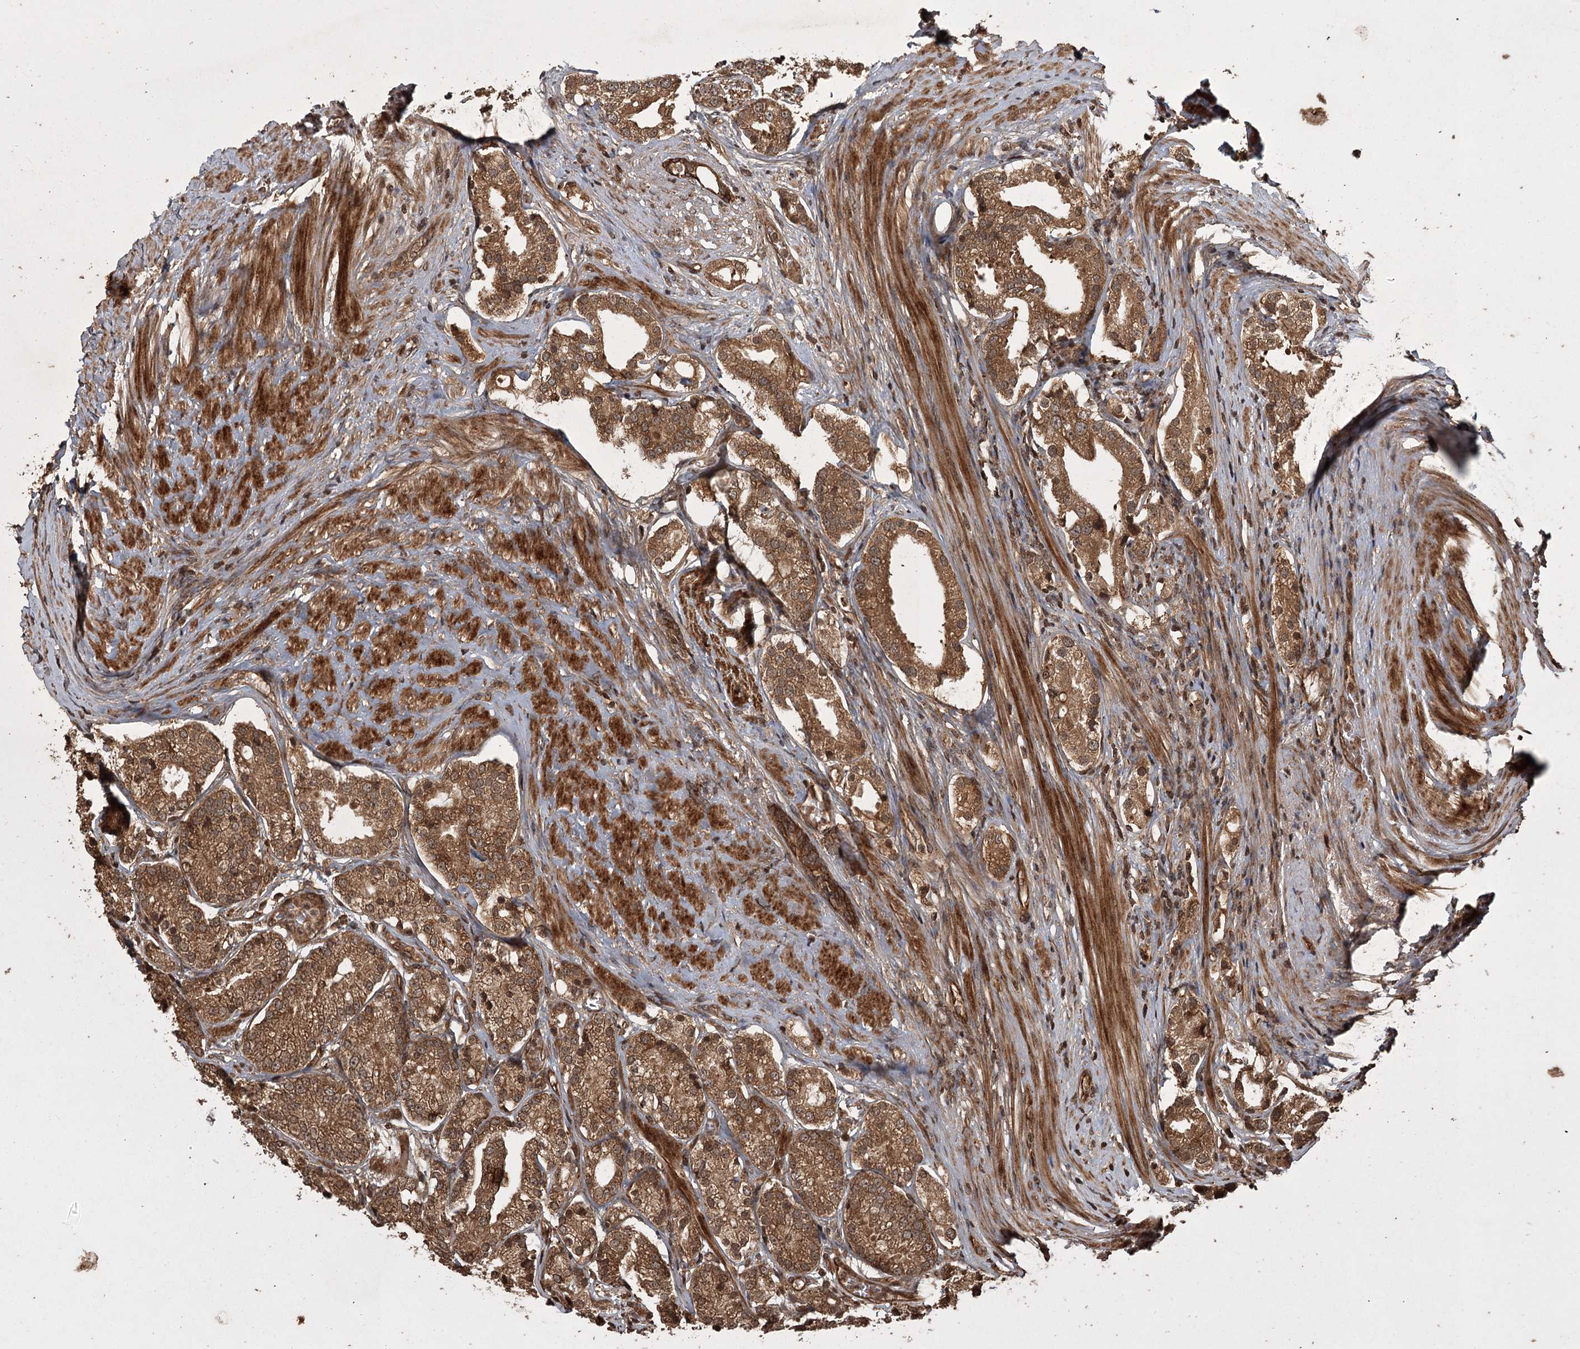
{"staining": {"intensity": "moderate", "quantity": ">75%", "location": "cytoplasmic/membranous"}, "tissue": "prostate cancer", "cell_type": "Tumor cells", "image_type": "cancer", "snomed": [{"axis": "morphology", "description": "Adenocarcinoma, High grade"}, {"axis": "topography", "description": "Prostate"}], "caption": "Moderate cytoplasmic/membranous expression is appreciated in about >75% of tumor cells in prostate adenocarcinoma (high-grade). (Stains: DAB (3,3'-diaminobenzidine) in brown, nuclei in blue, Microscopy: brightfield microscopy at high magnification).", "gene": "RPAP3", "patient": {"sex": "male", "age": 69}}